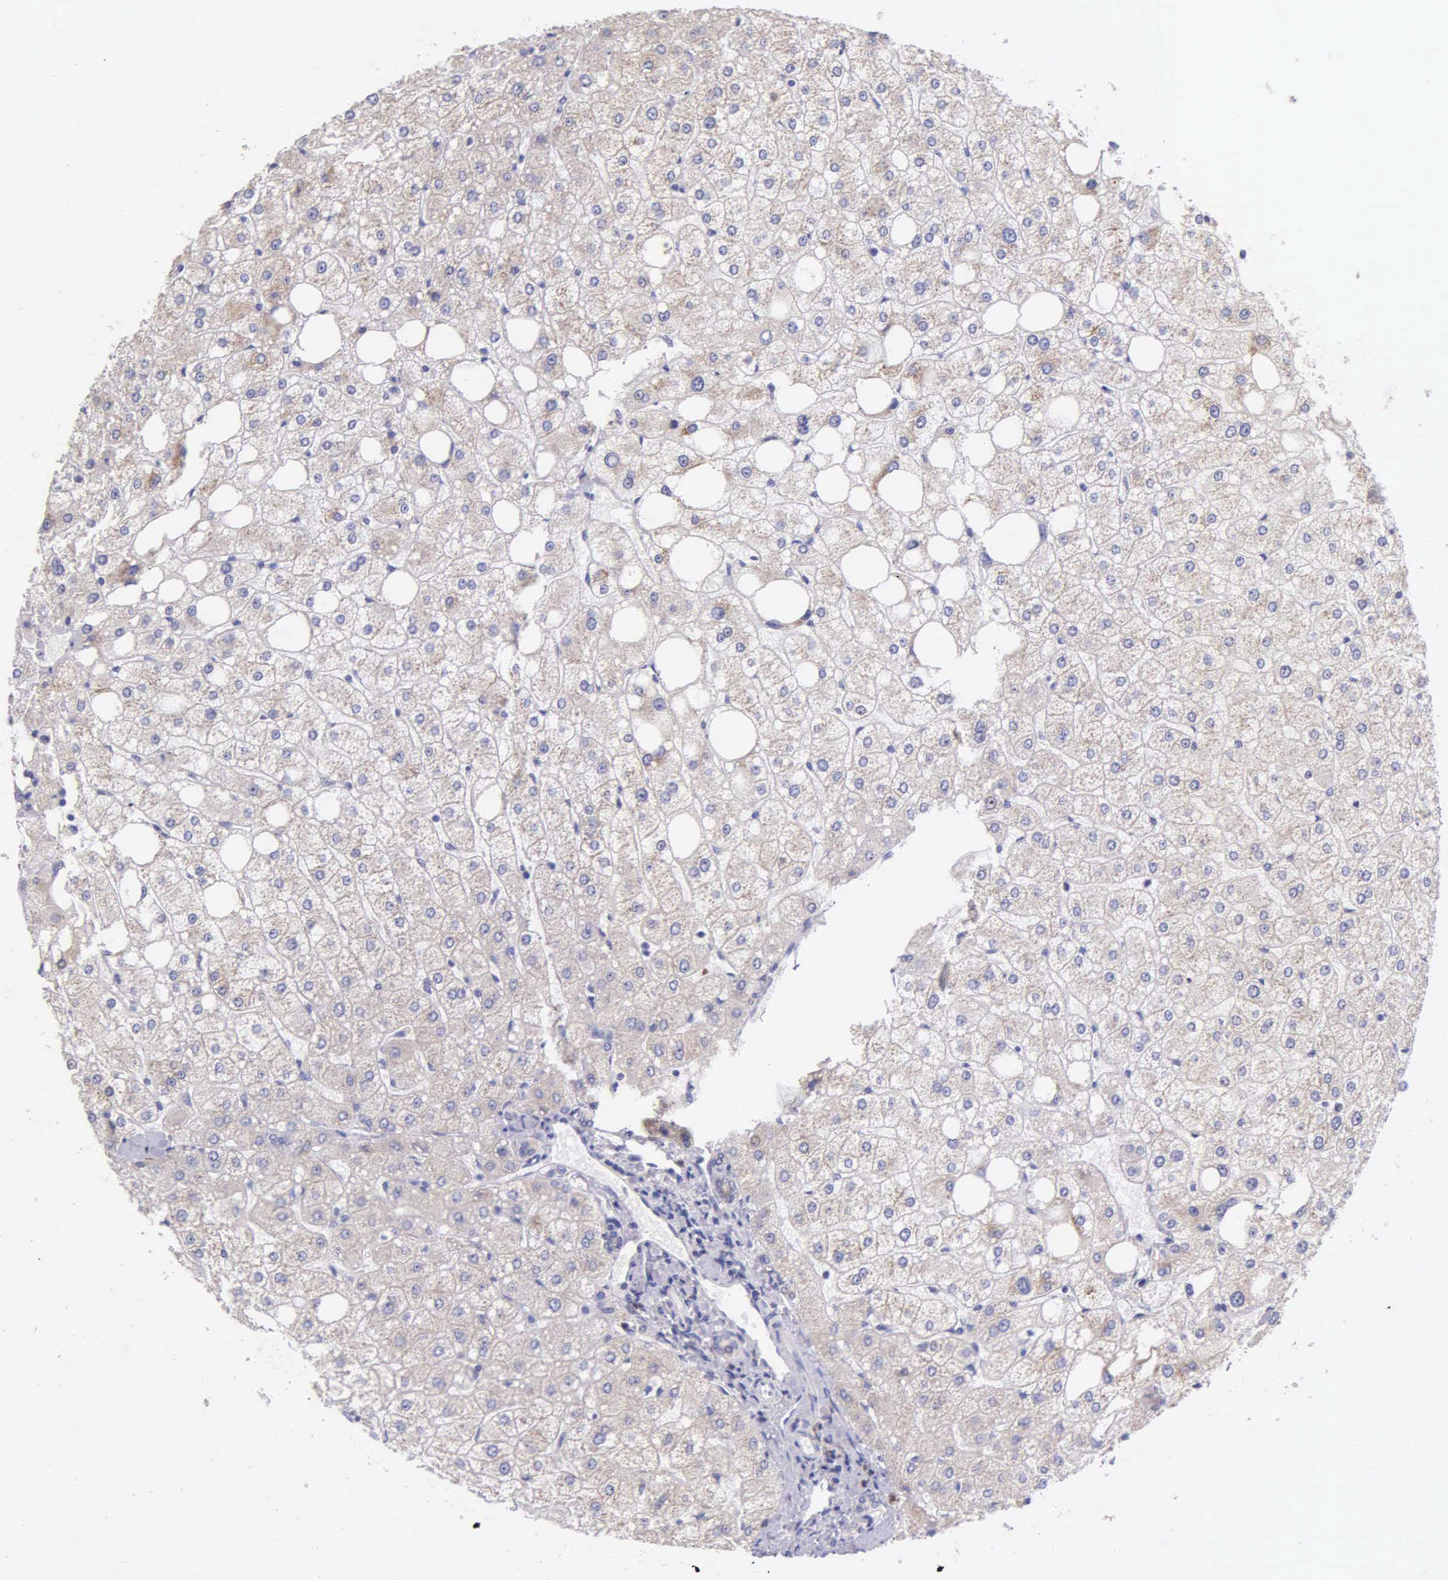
{"staining": {"intensity": "weak", "quantity": "<25%", "location": "cytoplasmic/membranous"}, "tissue": "liver", "cell_type": "Cholangiocytes", "image_type": "normal", "snomed": [{"axis": "morphology", "description": "Normal tissue, NOS"}, {"axis": "topography", "description": "Liver"}], "caption": "IHC histopathology image of benign liver: liver stained with DAB demonstrates no significant protein positivity in cholangiocytes.", "gene": "CKAP4", "patient": {"sex": "male", "age": 35}}